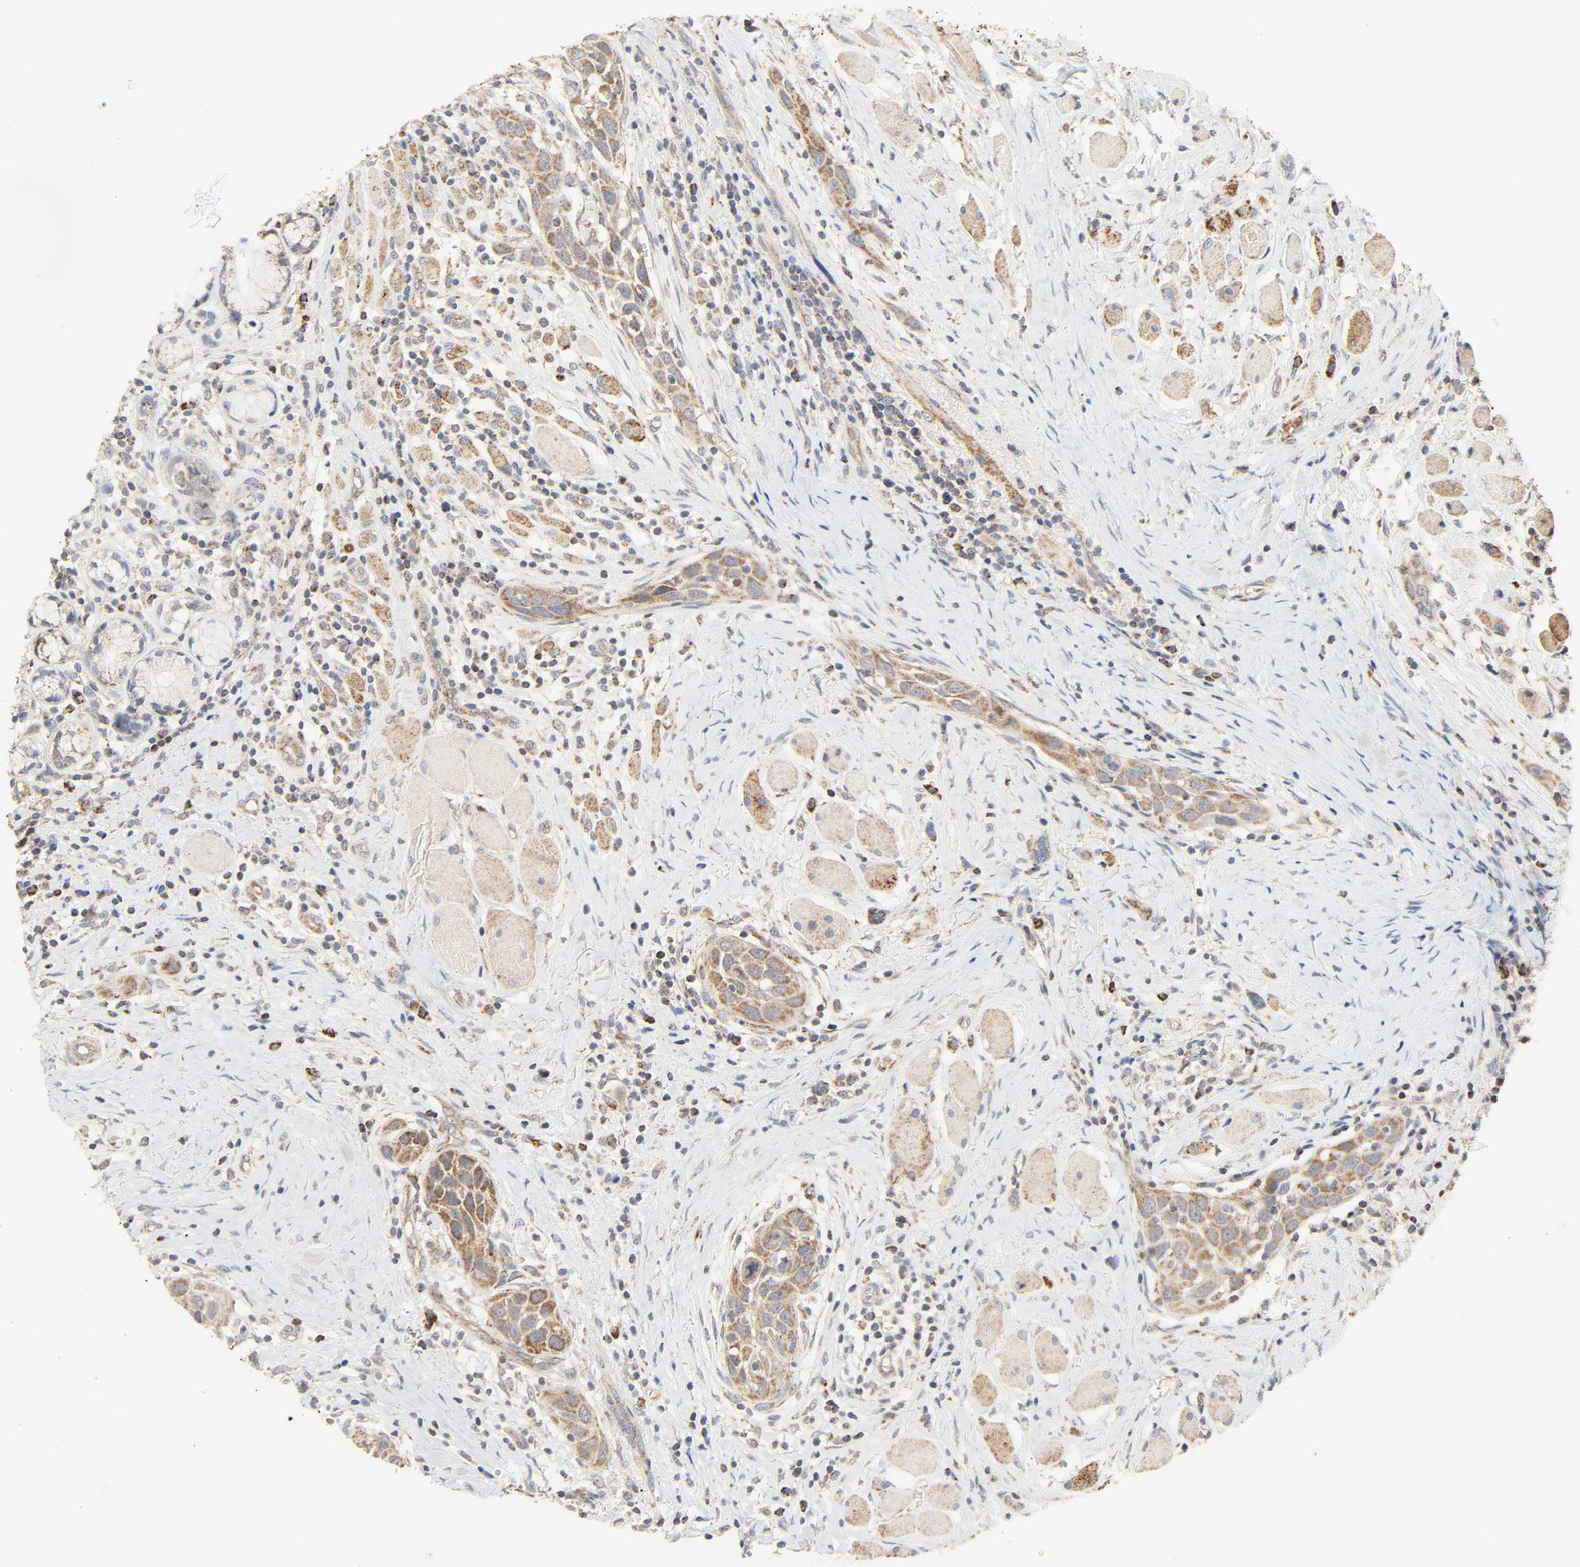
{"staining": {"intensity": "moderate", "quantity": ">75%", "location": "cytoplasmic/membranous"}, "tissue": "head and neck cancer", "cell_type": "Tumor cells", "image_type": "cancer", "snomed": [{"axis": "morphology", "description": "Squamous cell carcinoma, NOS"}, {"axis": "topography", "description": "Oral tissue"}, {"axis": "topography", "description": "Head-Neck"}], "caption": "Immunohistochemical staining of human head and neck cancer (squamous cell carcinoma) displays medium levels of moderate cytoplasmic/membranous protein expression in approximately >75% of tumor cells.", "gene": "ZMAT5", "patient": {"sex": "female", "age": 50}}